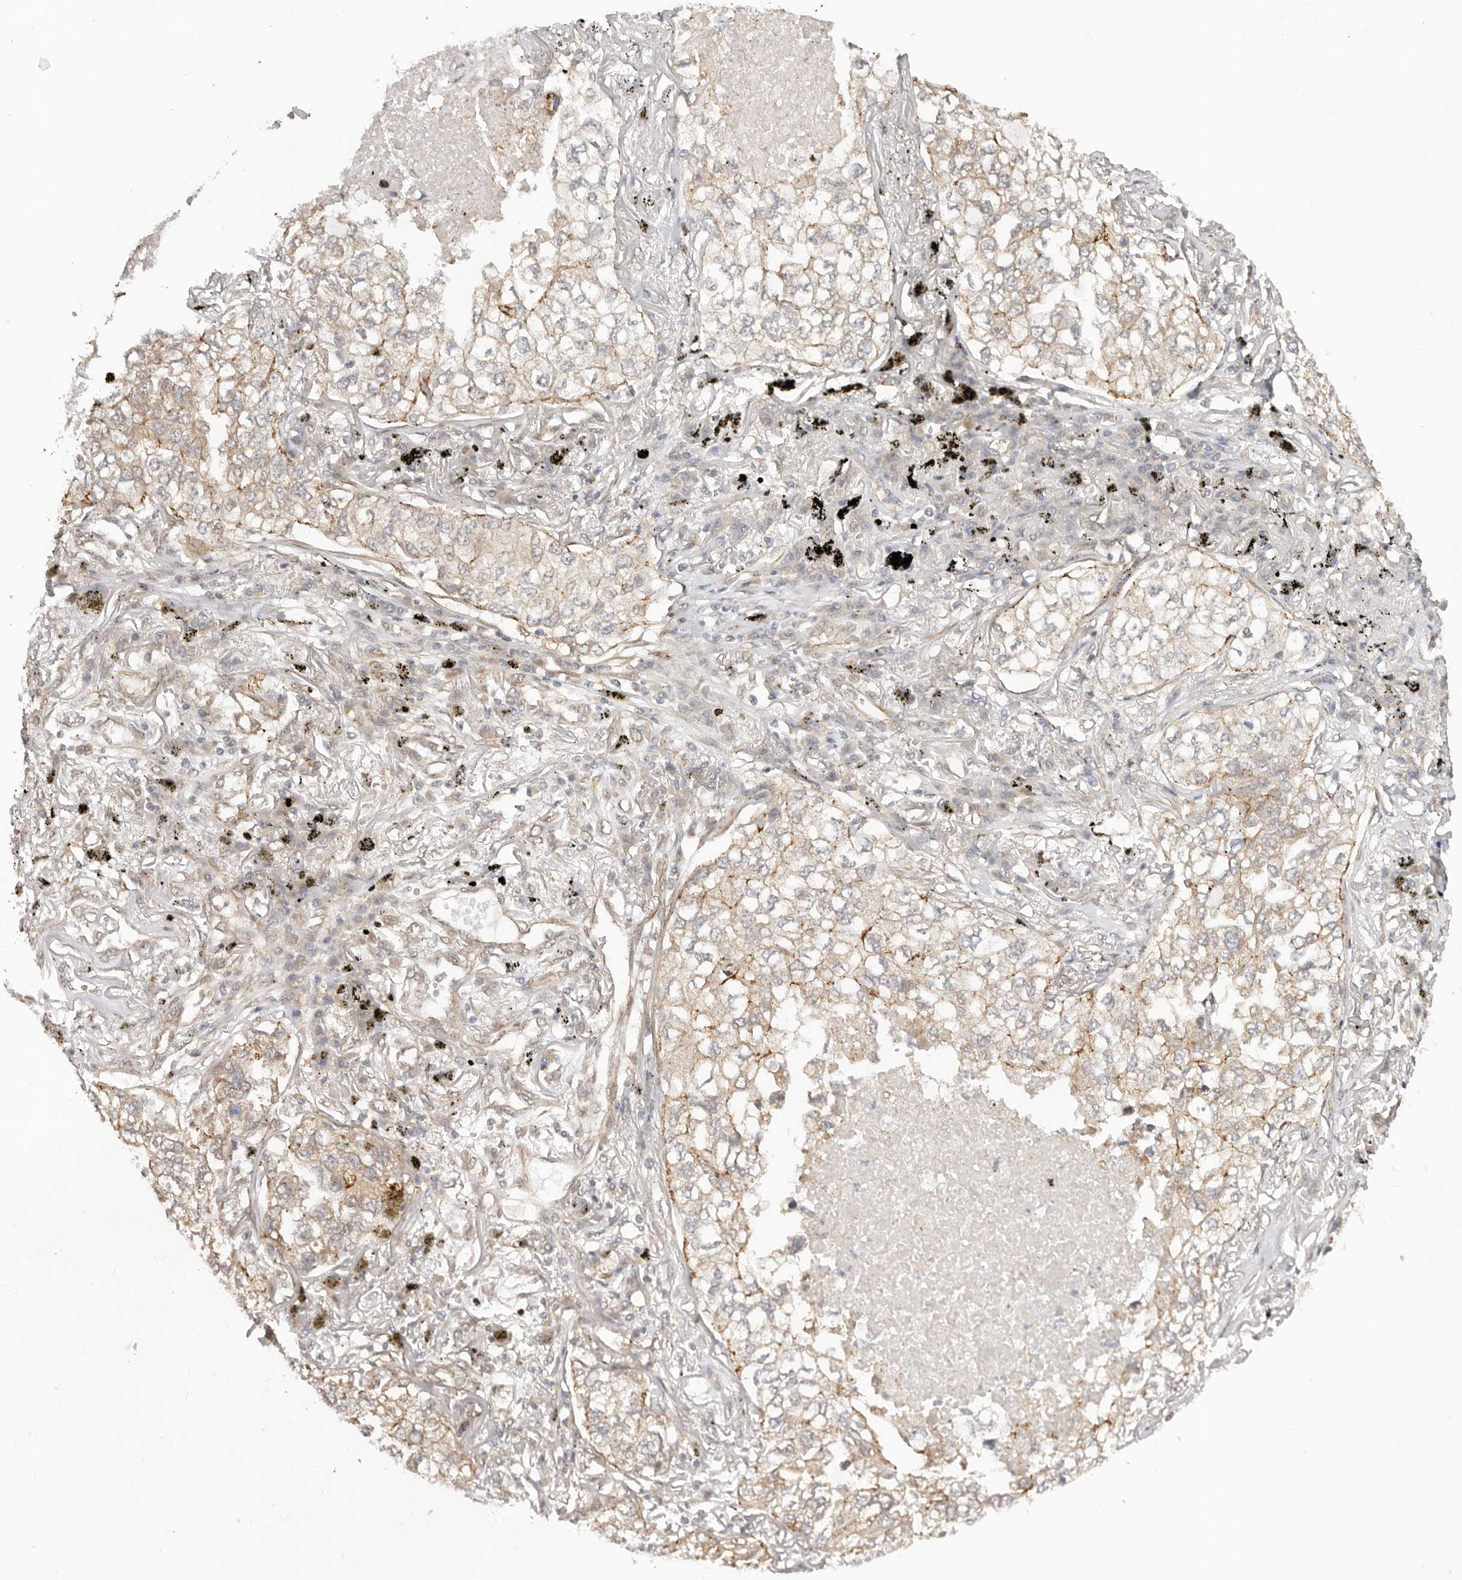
{"staining": {"intensity": "weak", "quantity": ">75%", "location": "cytoplasmic/membranous"}, "tissue": "lung cancer", "cell_type": "Tumor cells", "image_type": "cancer", "snomed": [{"axis": "morphology", "description": "Adenocarcinoma, NOS"}, {"axis": "topography", "description": "Lung"}], "caption": "Immunohistochemistry of lung cancer (adenocarcinoma) reveals low levels of weak cytoplasmic/membranous expression in approximately >75% of tumor cells. The staining was performed using DAB (3,3'-diaminobenzidine), with brown indicating positive protein expression. Nuclei are stained blue with hematoxylin.", "gene": "USP49", "patient": {"sex": "male", "age": 65}}